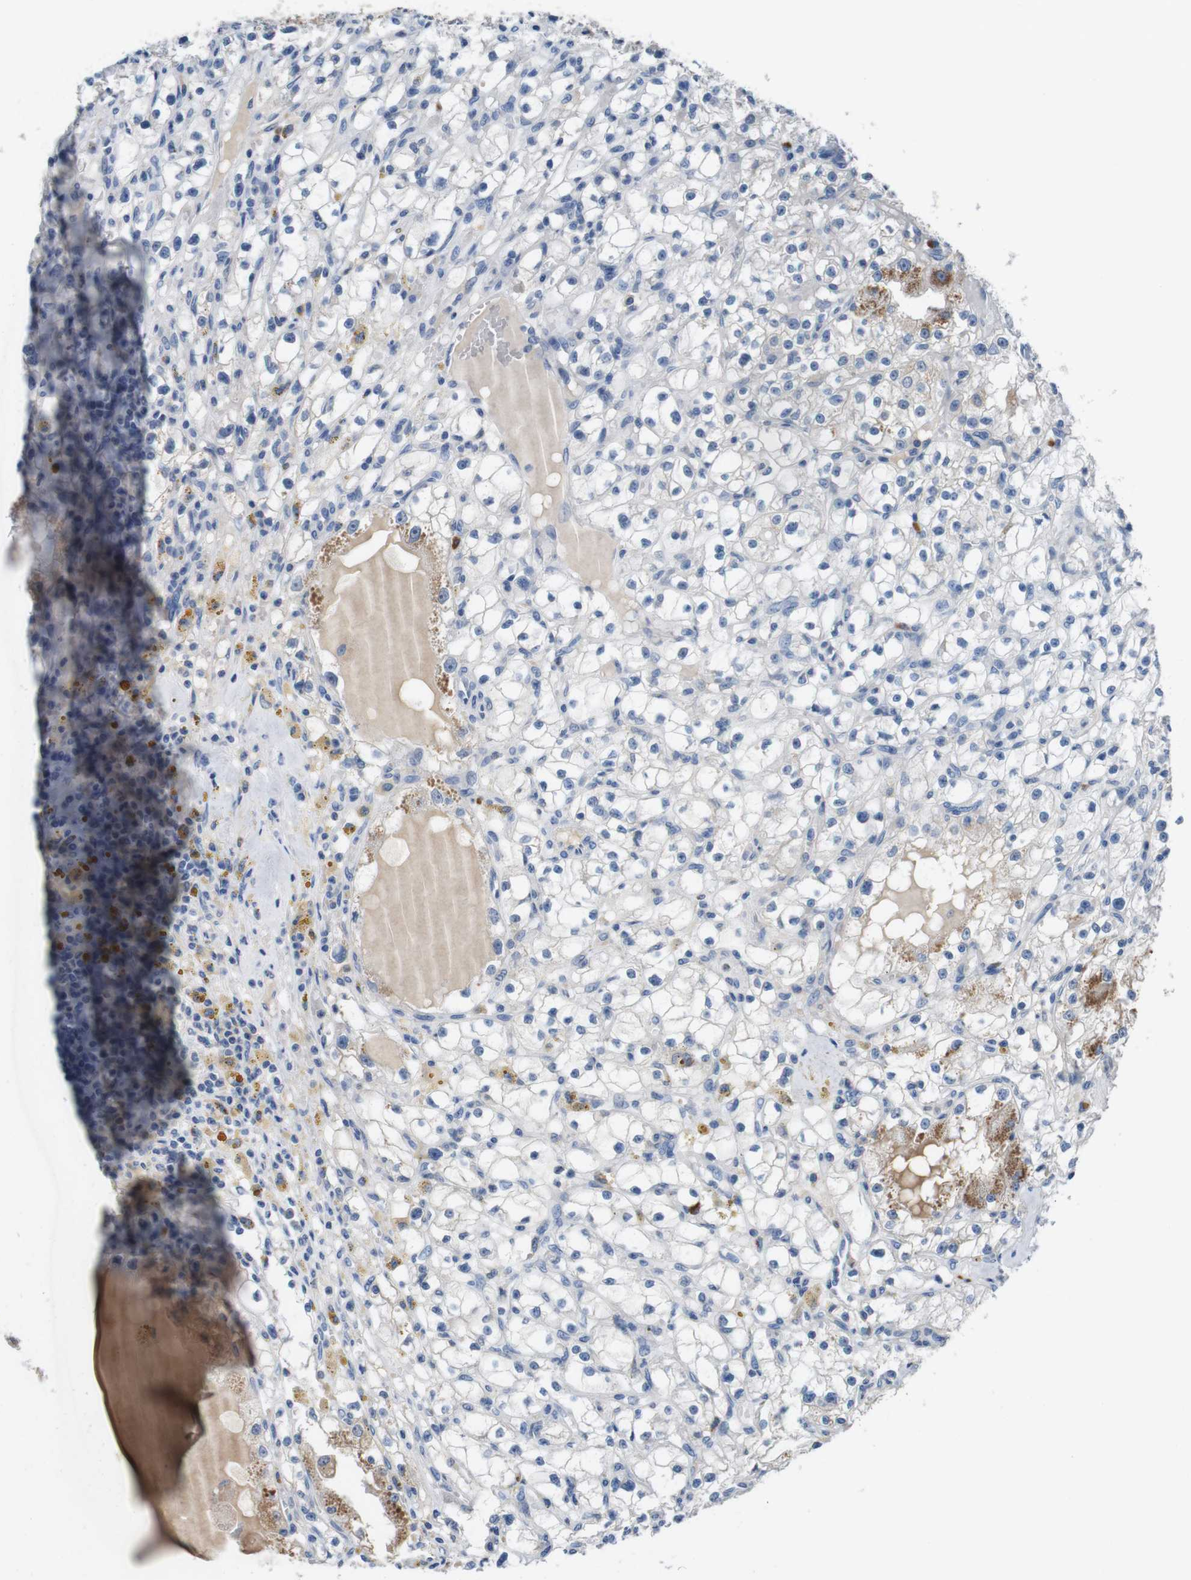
{"staining": {"intensity": "moderate", "quantity": "<25%", "location": "cytoplasmic/membranous"}, "tissue": "renal cancer", "cell_type": "Tumor cells", "image_type": "cancer", "snomed": [{"axis": "morphology", "description": "Adenocarcinoma, NOS"}, {"axis": "topography", "description": "Kidney"}], "caption": "Immunohistochemistry image of adenocarcinoma (renal) stained for a protein (brown), which shows low levels of moderate cytoplasmic/membranous staining in approximately <25% of tumor cells.", "gene": "SLC2A8", "patient": {"sex": "male", "age": 56}}